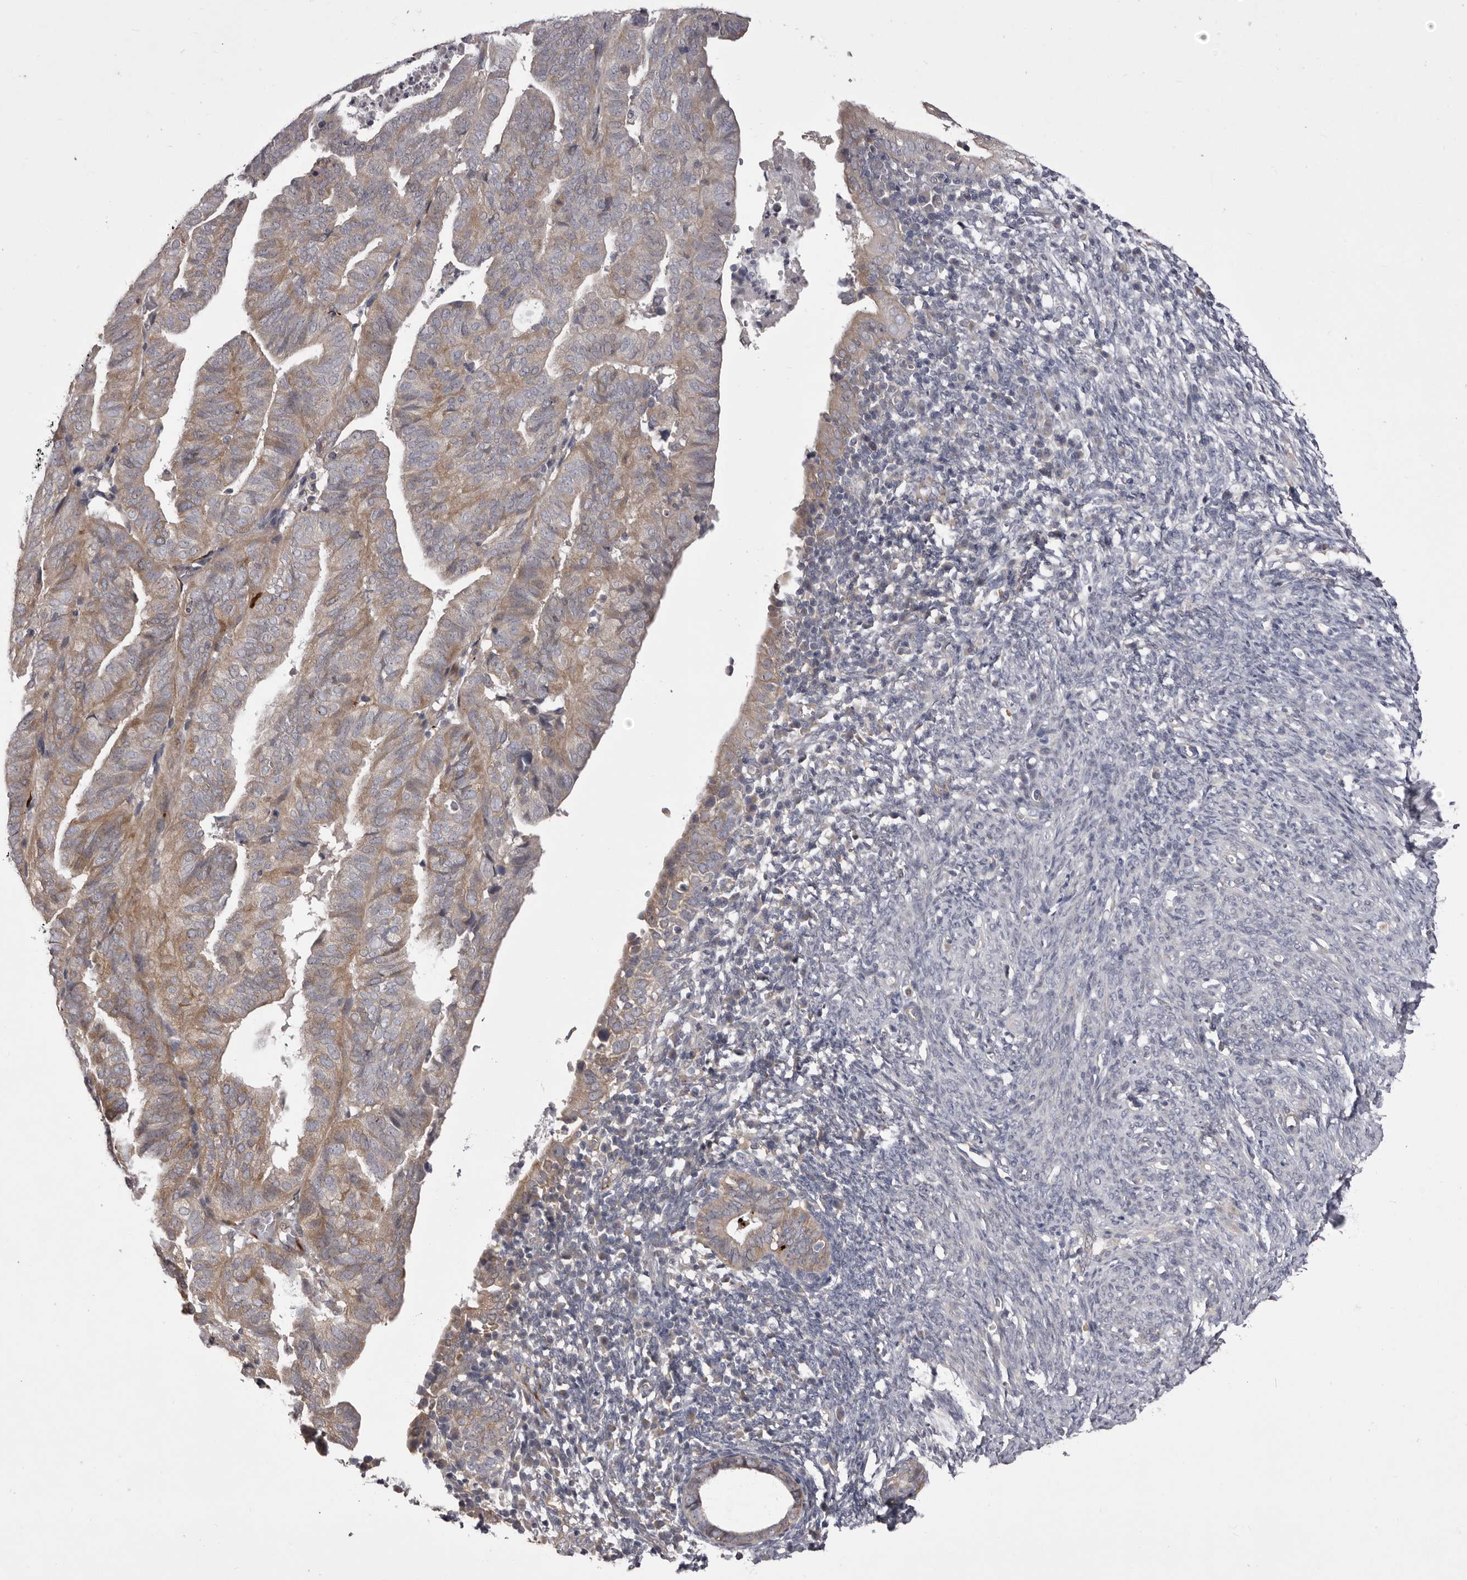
{"staining": {"intensity": "negative", "quantity": "none", "location": "none"}, "tissue": "endometrial cancer", "cell_type": "Tumor cells", "image_type": "cancer", "snomed": [{"axis": "morphology", "description": "Adenocarcinoma, NOS"}, {"axis": "topography", "description": "Uterus"}], "caption": "Immunohistochemical staining of human endometrial cancer (adenocarcinoma) shows no significant expression in tumor cells.", "gene": "PNRC1", "patient": {"sex": "female", "age": 77}}